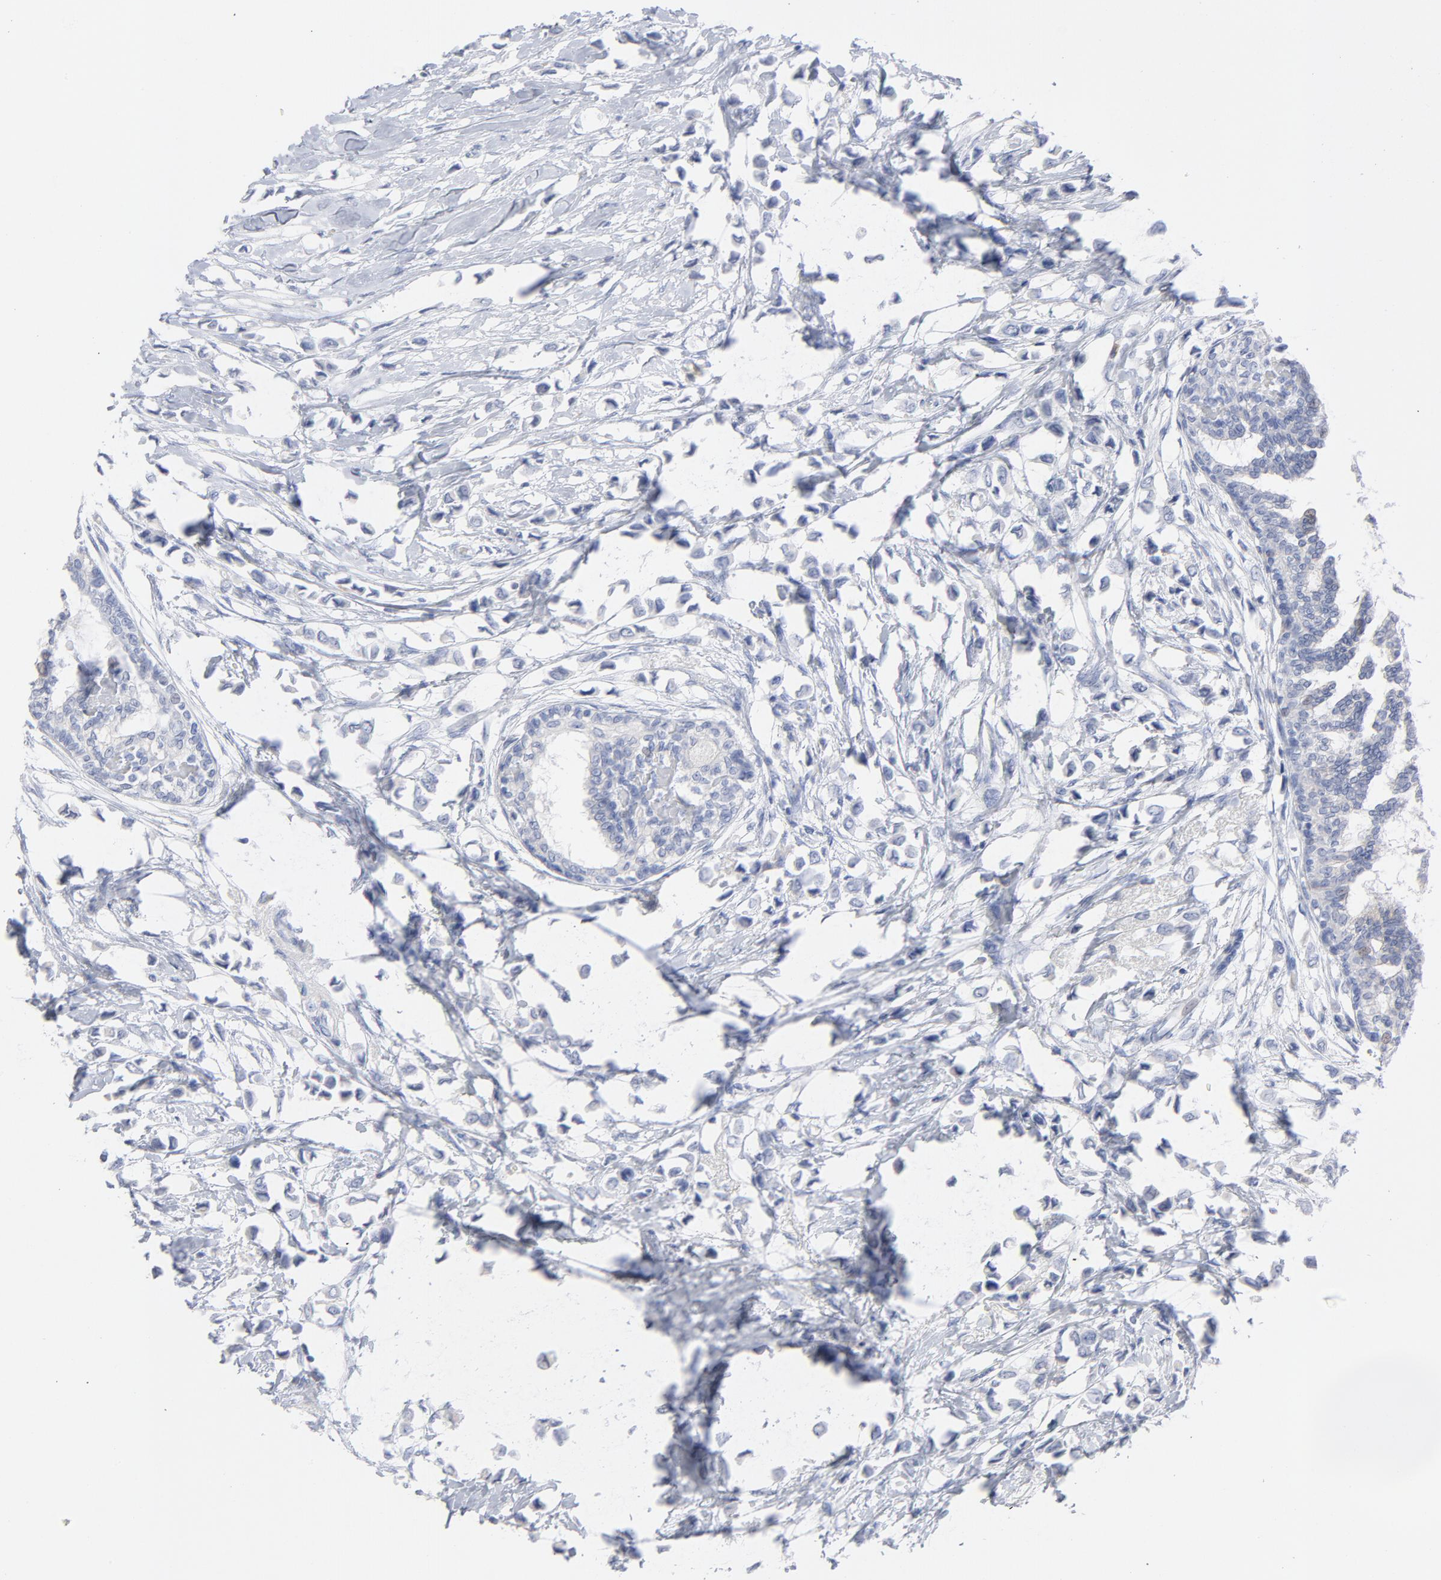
{"staining": {"intensity": "negative", "quantity": "none", "location": "none"}, "tissue": "breast cancer", "cell_type": "Tumor cells", "image_type": "cancer", "snomed": [{"axis": "morphology", "description": "Lobular carcinoma"}, {"axis": "topography", "description": "Breast"}], "caption": "The micrograph reveals no significant staining in tumor cells of breast cancer.", "gene": "P2RY8", "patient": {"sex": "female", "age": 51}}